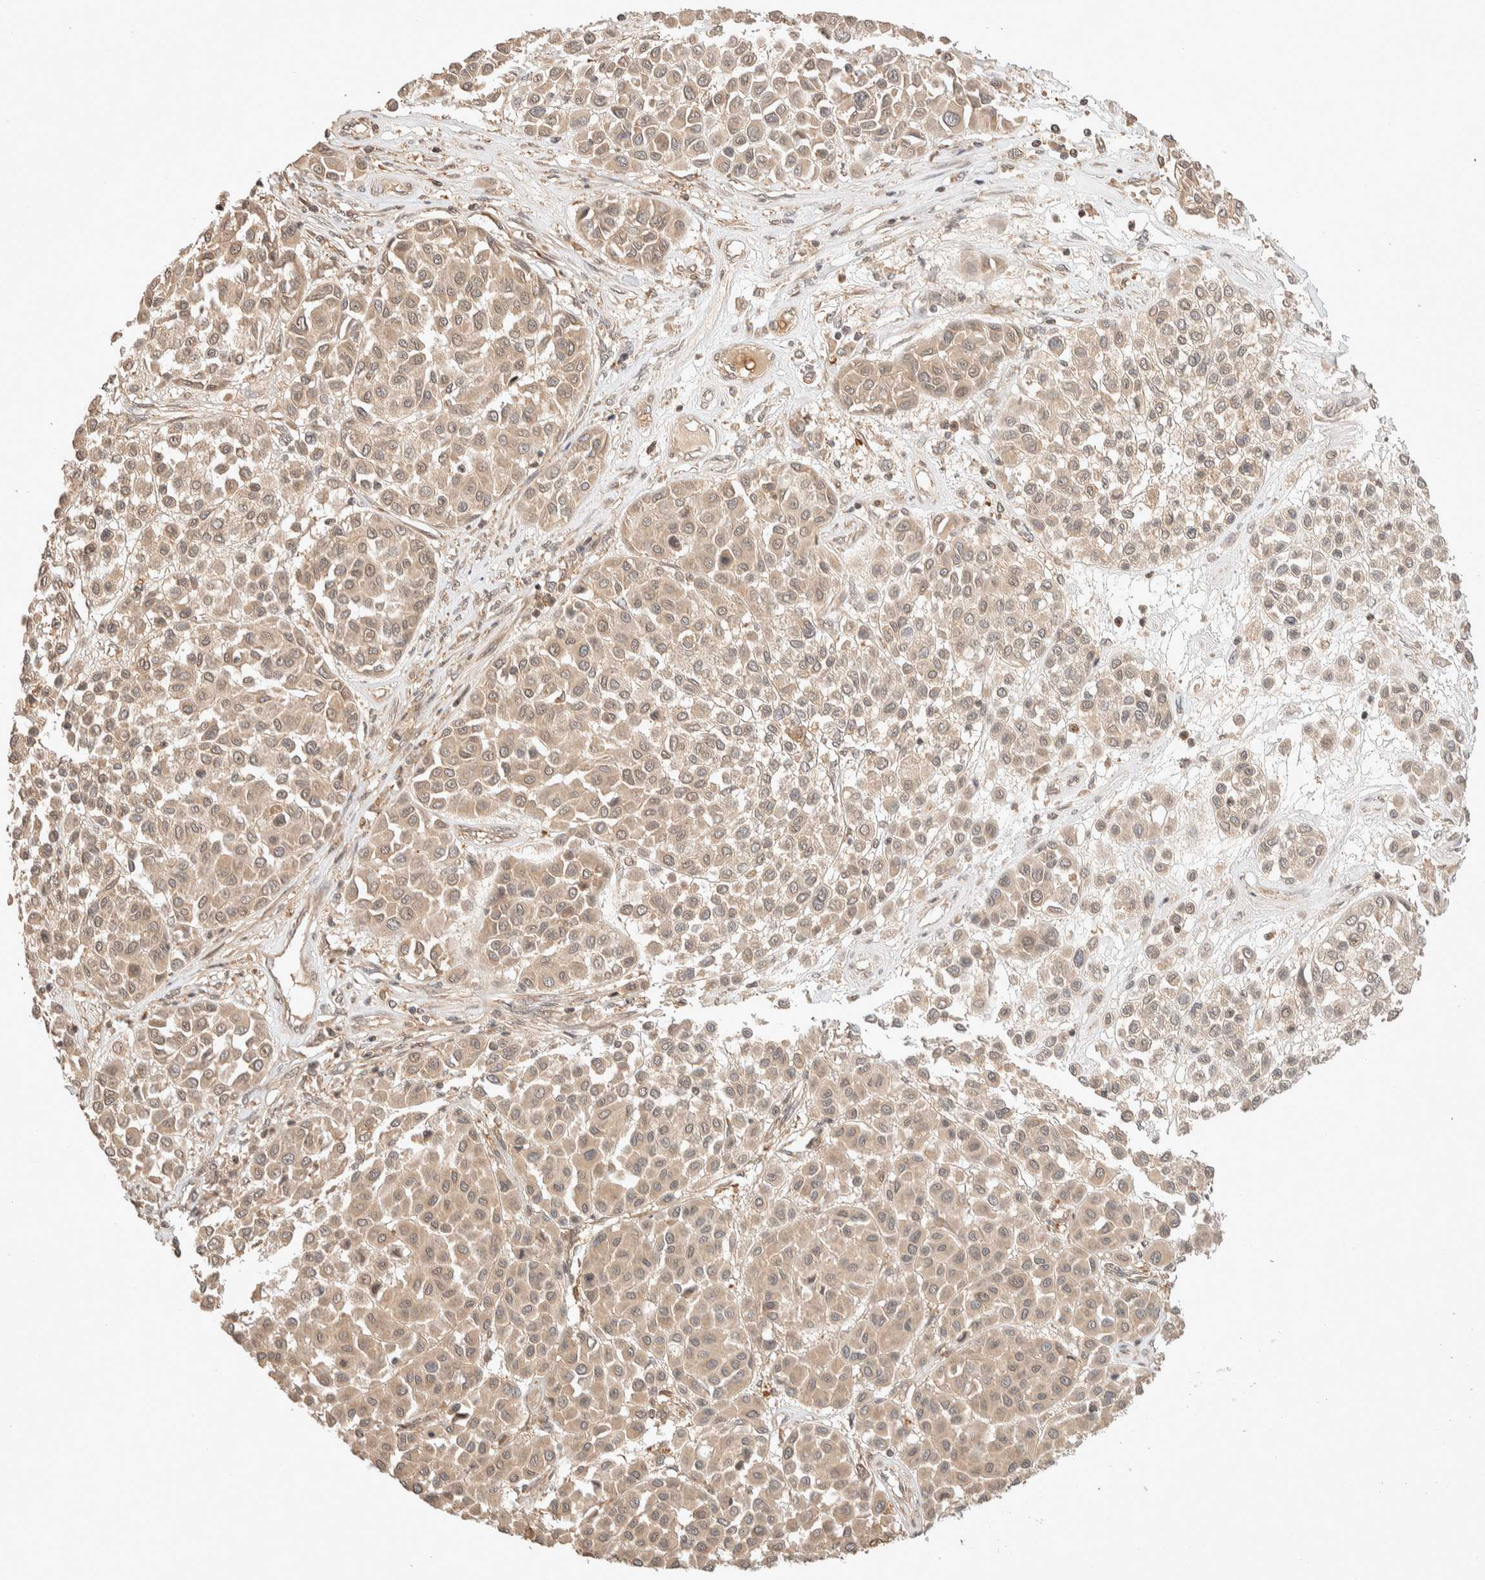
{"staining": {"intensity": "weak", "quantity": "25%-75%", "location": "cytoplasmic/membranous,nuclear"}, "tissue": "melanoma", "cell_type": "Tumor cells", "image_type": "cancer", "snomed": [{"axis": "morphology", "description": "Malignant melanoma, Metastatic site"}, {"axis": "topography", "description": "Soft tissue"}], "caption": "Malignant melanoma (metastatic site) stained with a brown dye displays weak cytoplasmic/membranous and nuclear positive positivity in approximately 25%-75% of tumor cells.", "gene": "THRA", "patient": {"sex": "male", "age": 41}}